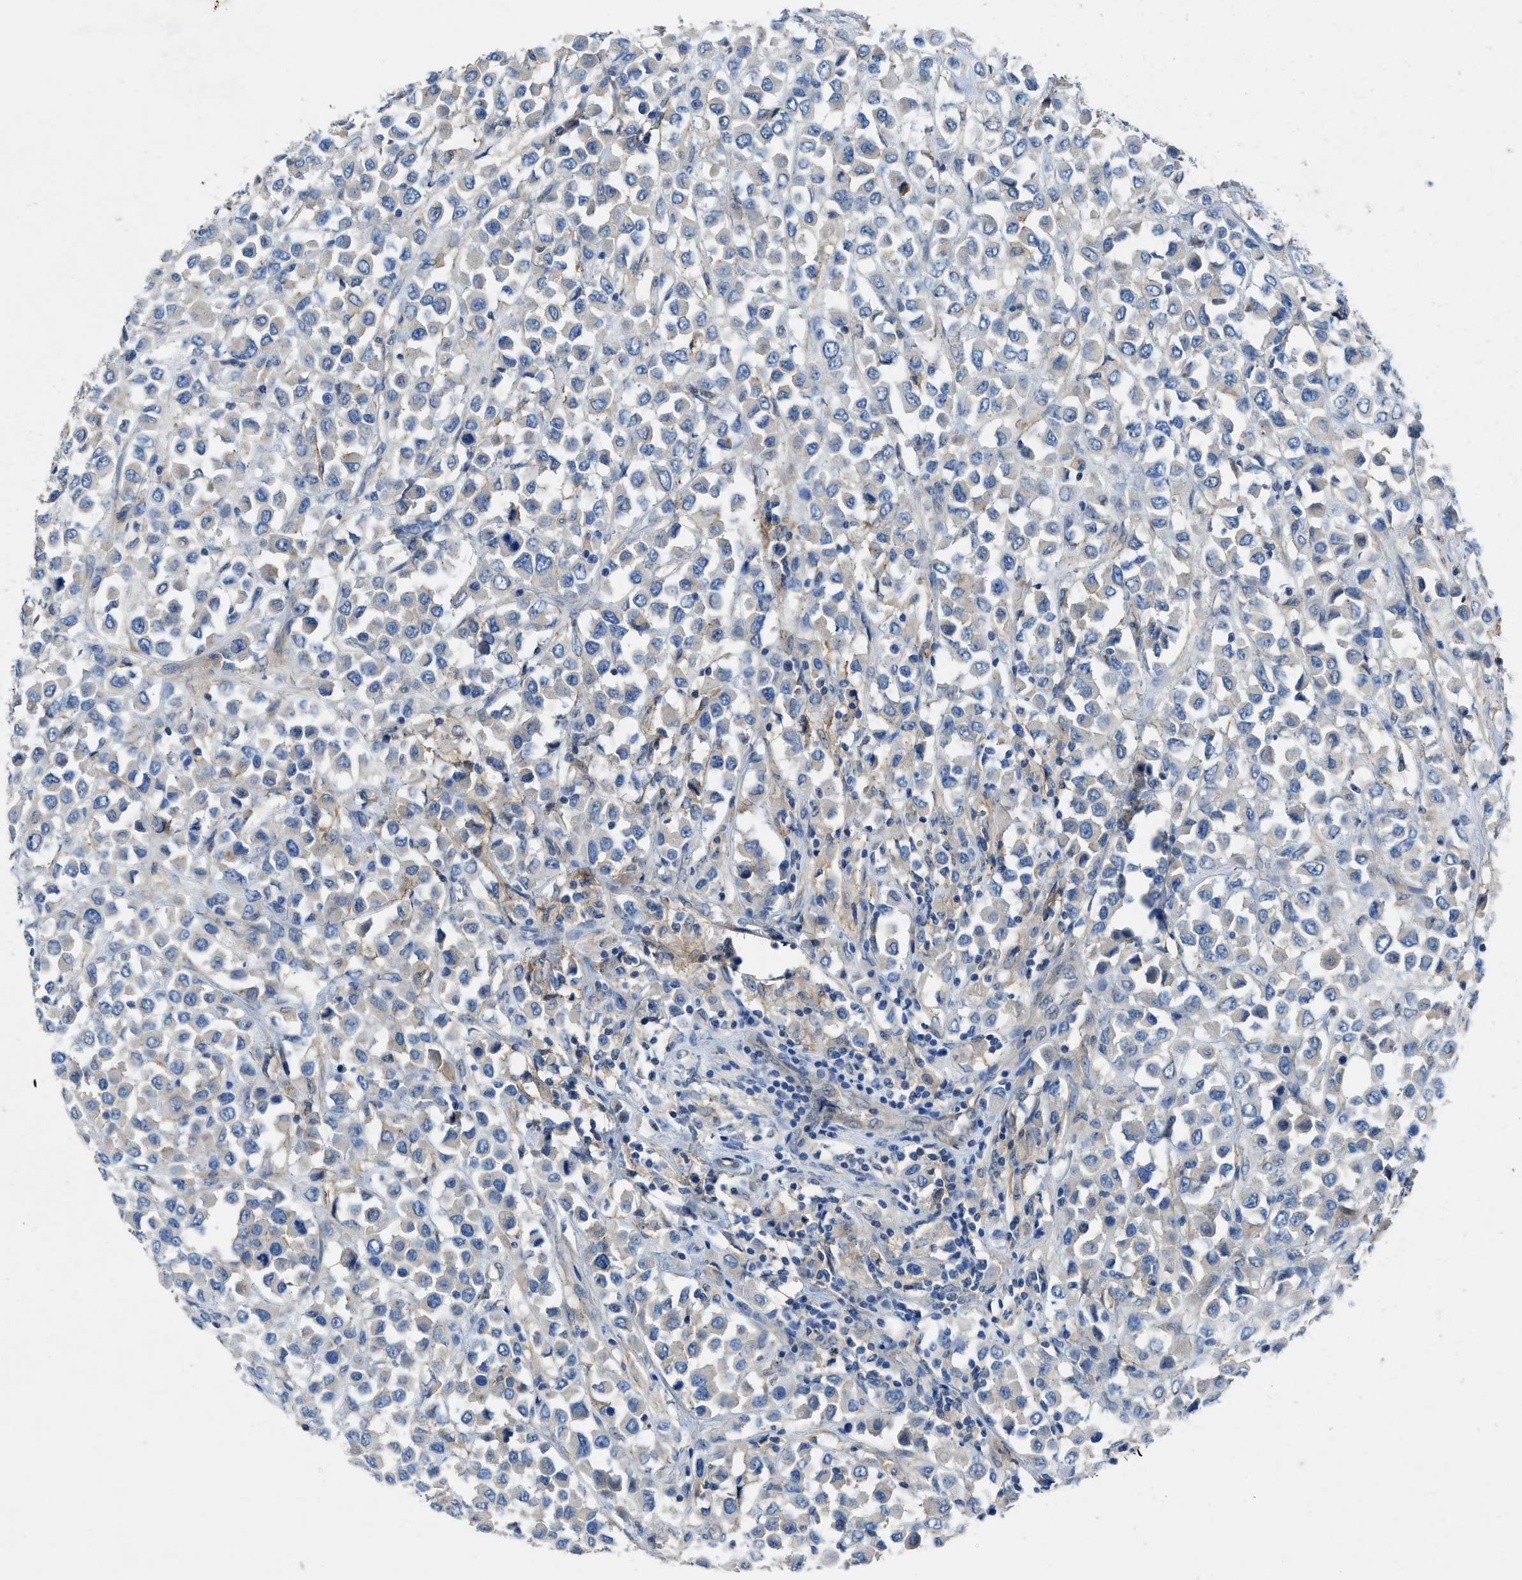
{"staining": {"intensity": "negative", "quantity": "none", "location": "none"}, "tissue": "breast cancer", "cell_type": "Tumor cells", "image_type": "cancer", "snomed": [{"axis": "morphology", "description": "Duct carcinoma"}, {"axis": "topography", "description": "Breast"}], "caption": "Immunohistochemistry micrograph of invasive ductal carcinoma (breast) stained for a protein (brown), which demonstrates no positivity in tumor cells.", "gene": "PTGFRN", "patient": {"sex": "female", "age": 61}}